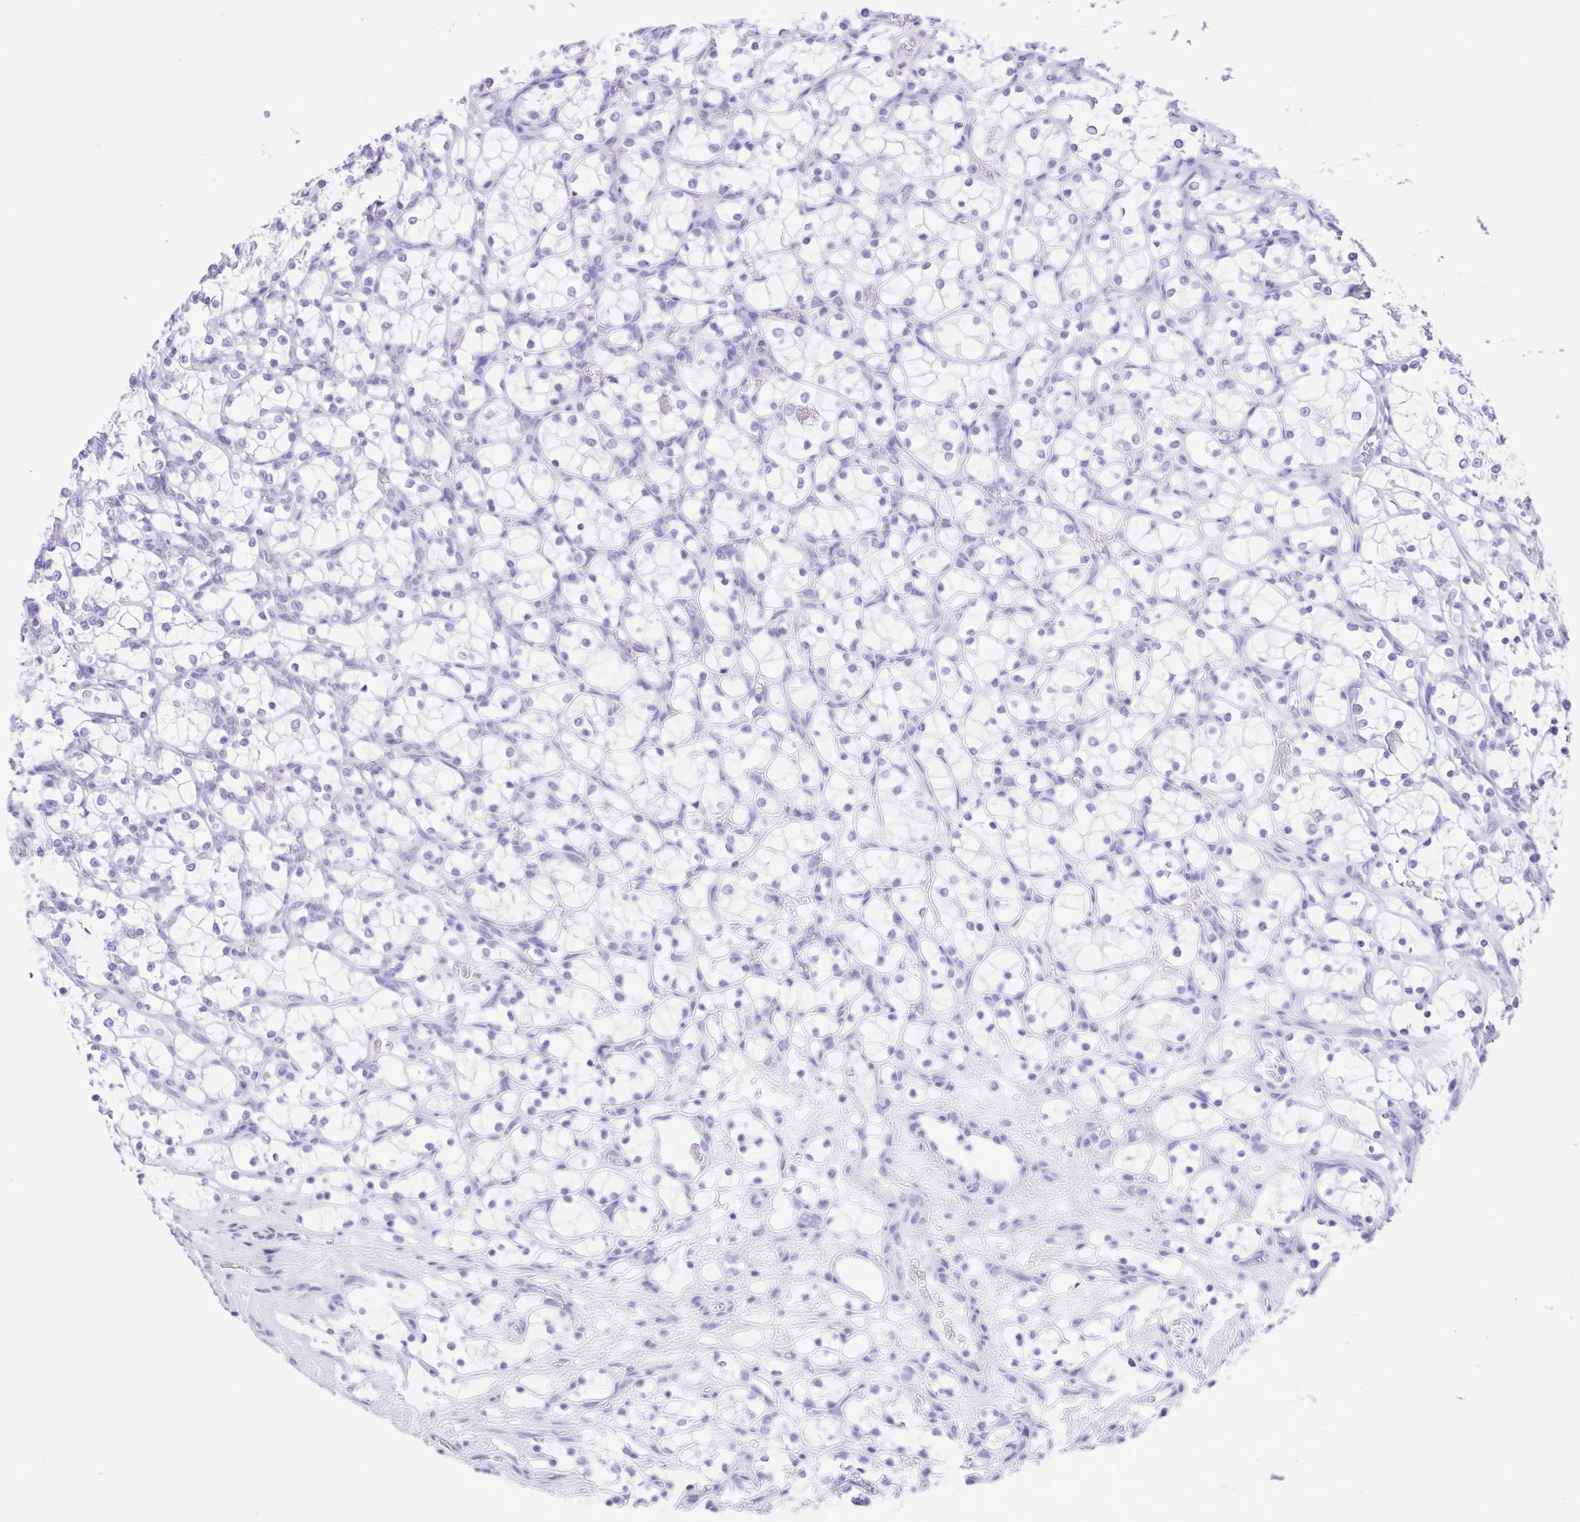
{"staining": {"intensity": "negative", "quantity": "none", "location": "none"}, "tissue": "renal cancer", "cell_type": "Tumor cells", "image_type": "cancer", "snomed": [{"axis": "morphology", "description": "Adenocarcinoma, NOS"}, {"axis": "topography", "description": "Kidney"}], "caption": "IHC of renal cancer (adenocarcinoma) demonstrates no expression in tumor cells.", "gene": "ERP27", "patient": {"sex": "female", "age": 69}}